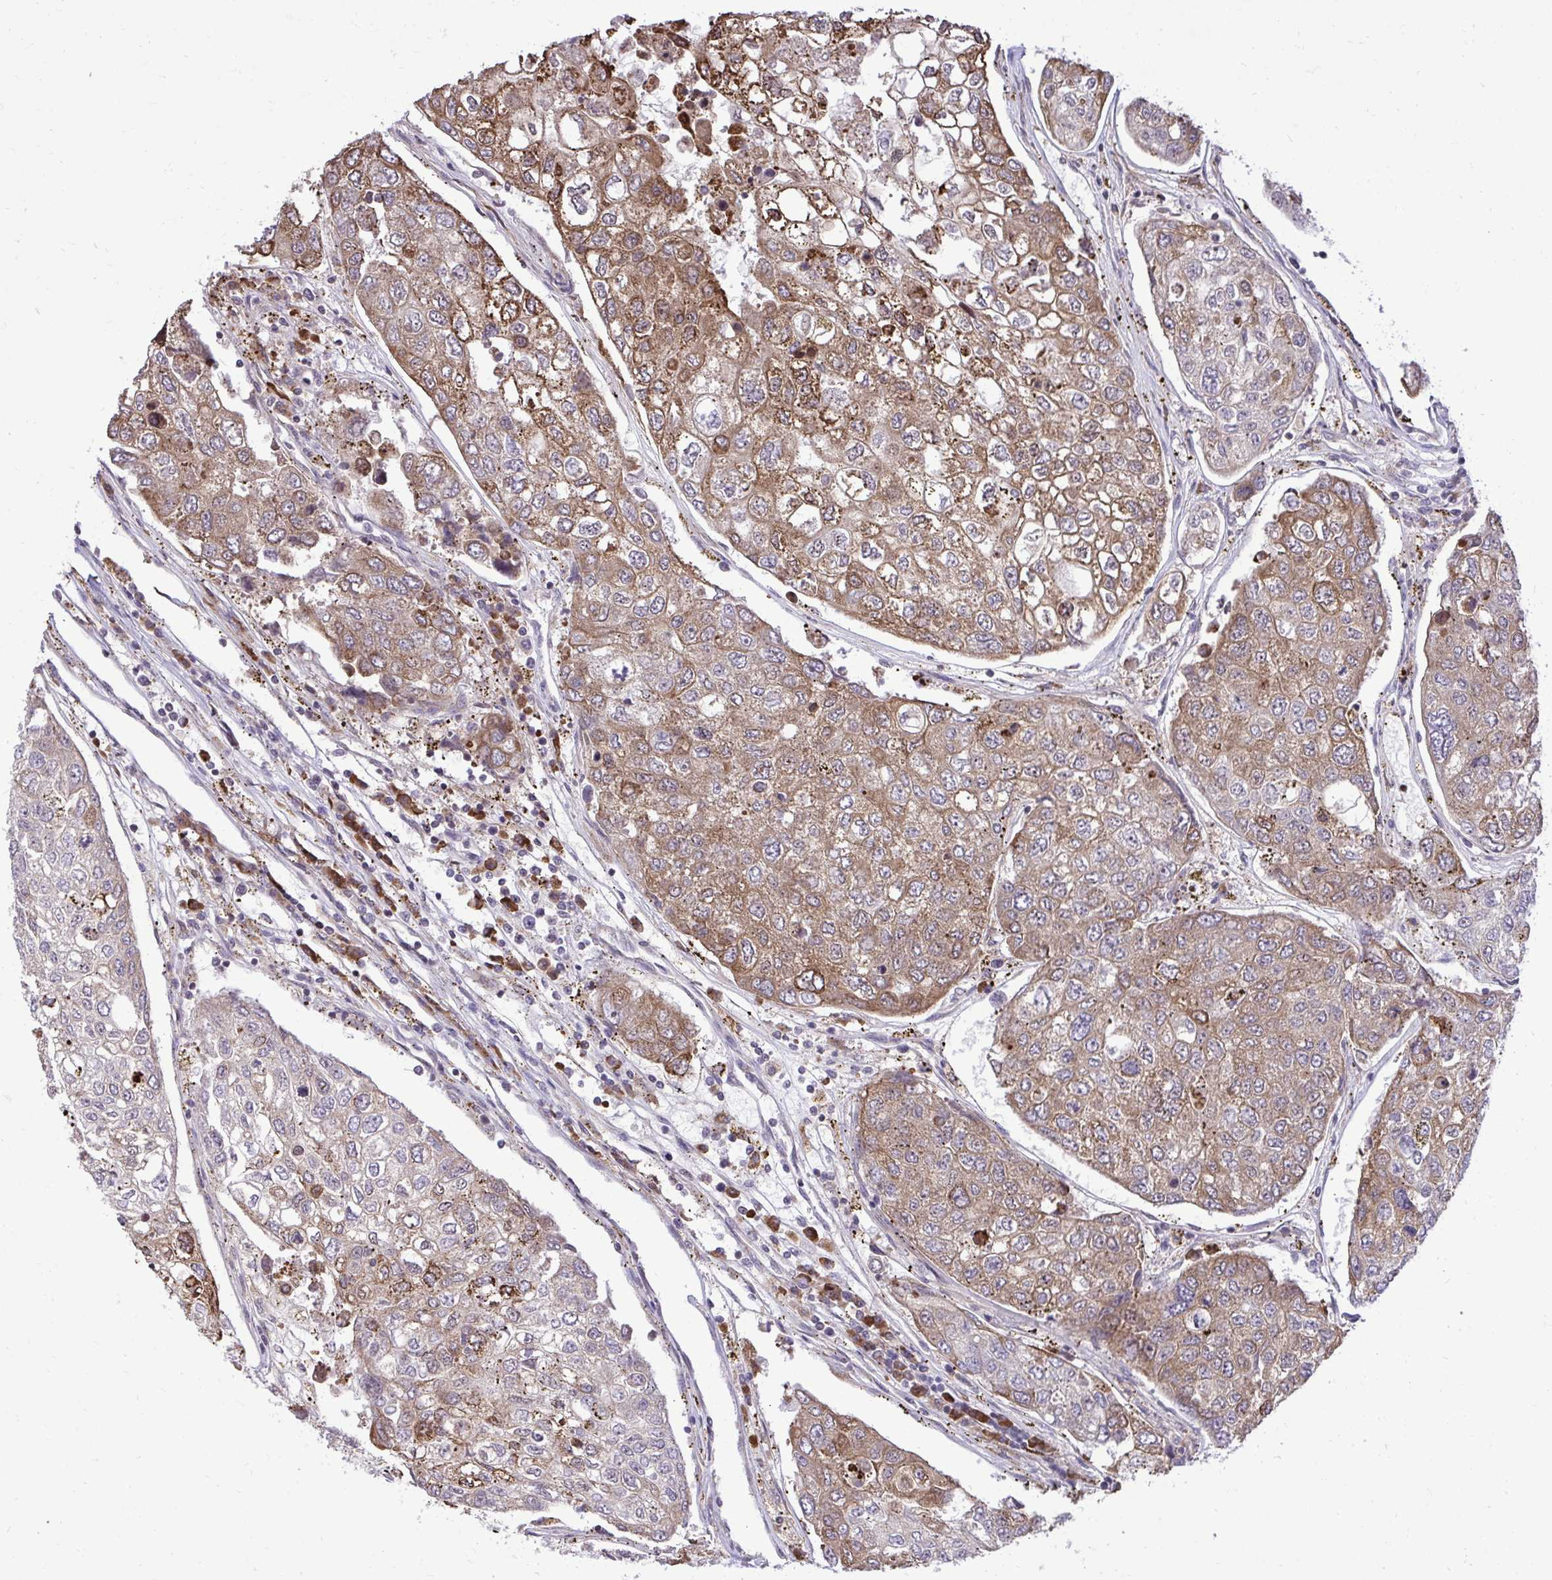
{"staining": {"intensity": "moderate", "quantity": "25%-75%", "location": "cytoplasmic/membranous"}, "tissue": "urothelial cancer", "cell_type": "Tumor cells", "image_type": "cancer", "snomed": [{"axis": "morphology", "description": "Urothelial carcinoma, High grade"}, {"axis": "topography", "description": "Lymph node"}, {"axis": "topography", "description": "Urinary bladder"}], "caption": "A histopathology image showing moderate cytoplasmic/membranous positivity in about 25%-75% of tumor cells in high-grade urothelial carcinoma, as visualized by brown immunohistochemical staining.", "gene": "METTL9", "patient": {"sex": "male", "age": 51}}